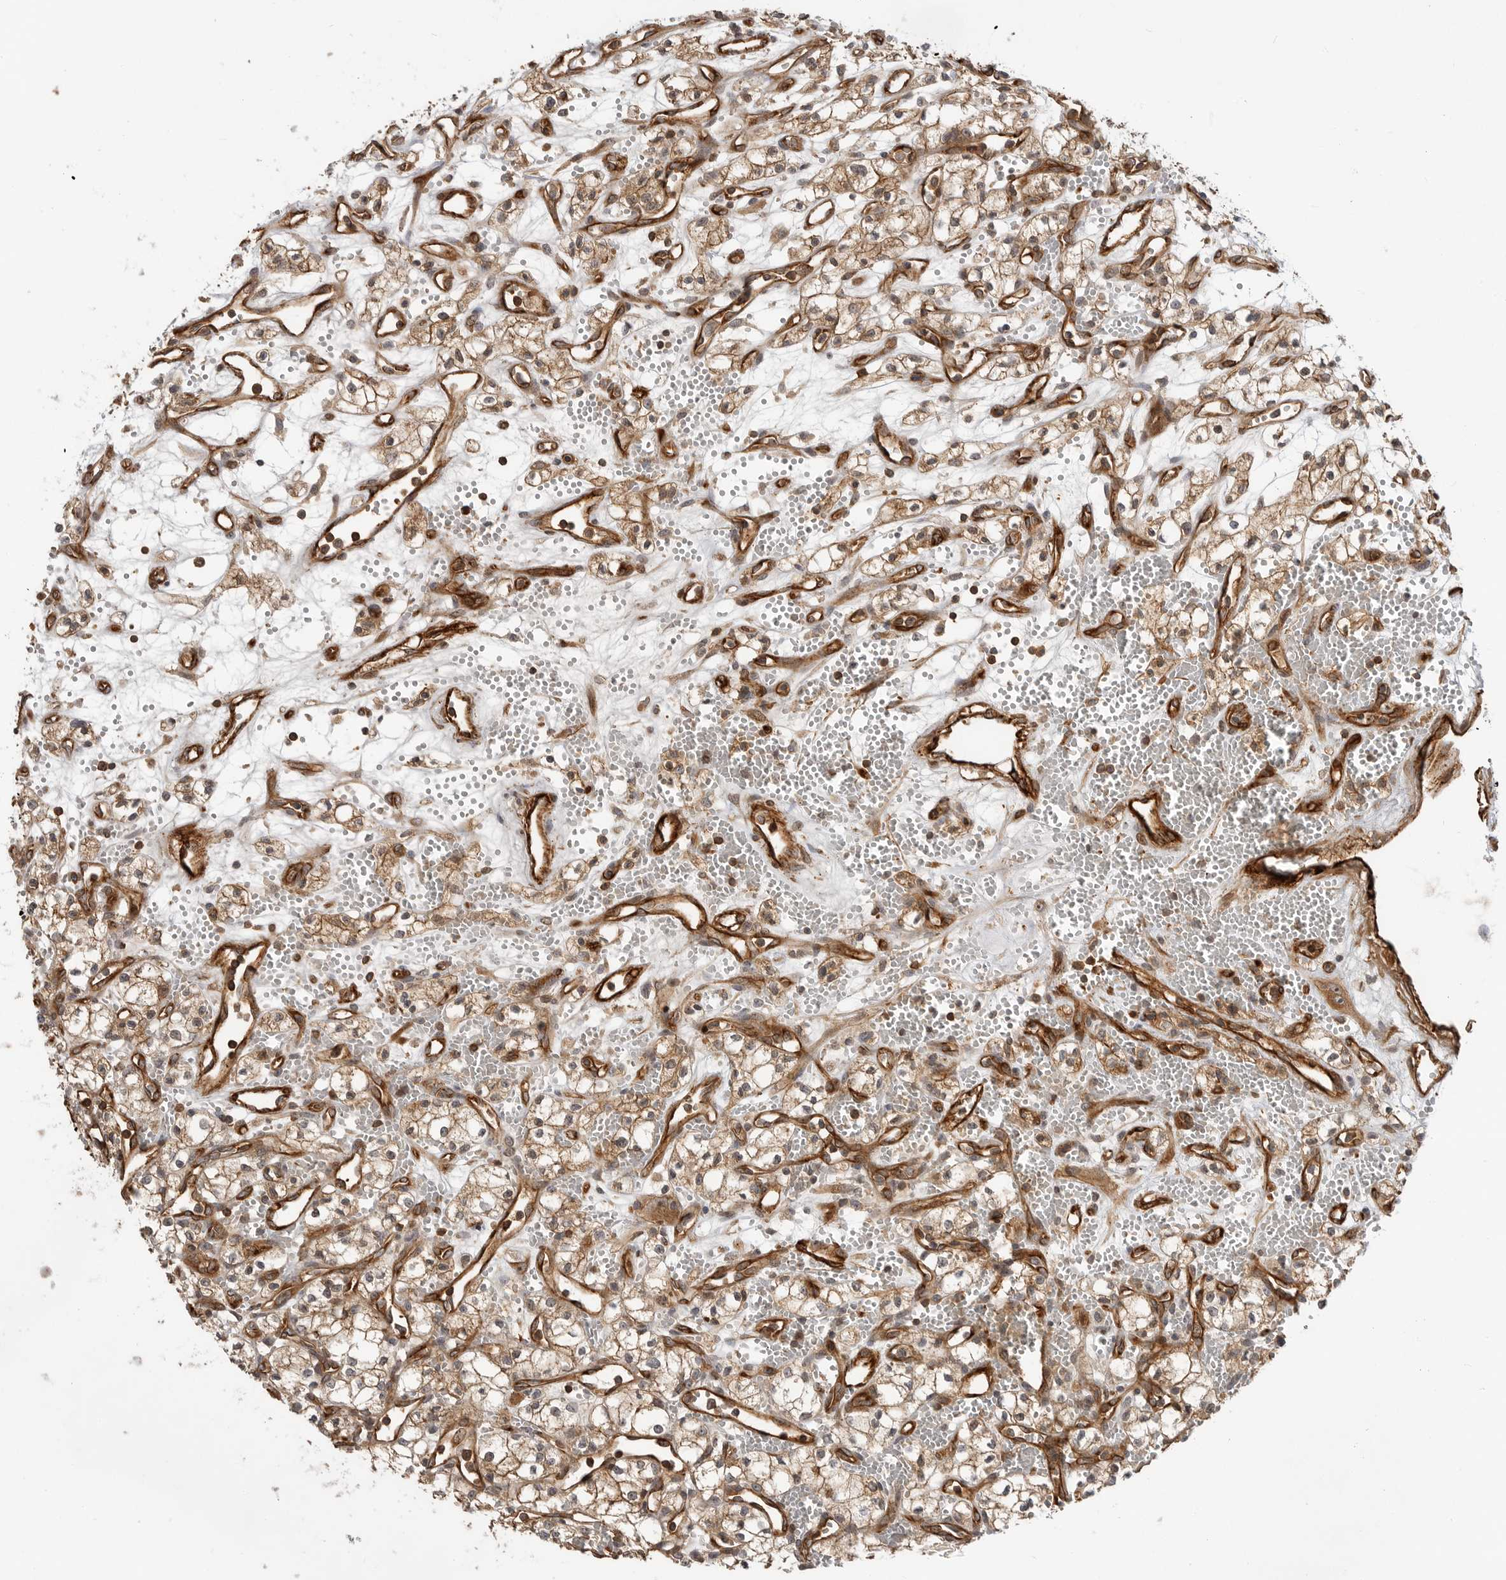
{"staining": {"intensity": "weak", "quantity": ">75%", "location": "cytoplasmic/membranous"}, "tissue": "renal cancer", "cell_type": "Tumor cells", "image_type": "cancer", "snomed": [{"axis": "morphology", "description": "Adenocarcinoma, NOS"}, {"axis": "topography", "description": "Kidney"}], "caption": "An immunohistochemistry (IHC) micrograph of neoplastic tissue is shown. Protein staining in brown highlights weak cytoplasmic/membranous positivity in renal cancer within tumor cells.", "gene": "GPATCH2", "patient": {"sex": "male", "age": 59}}